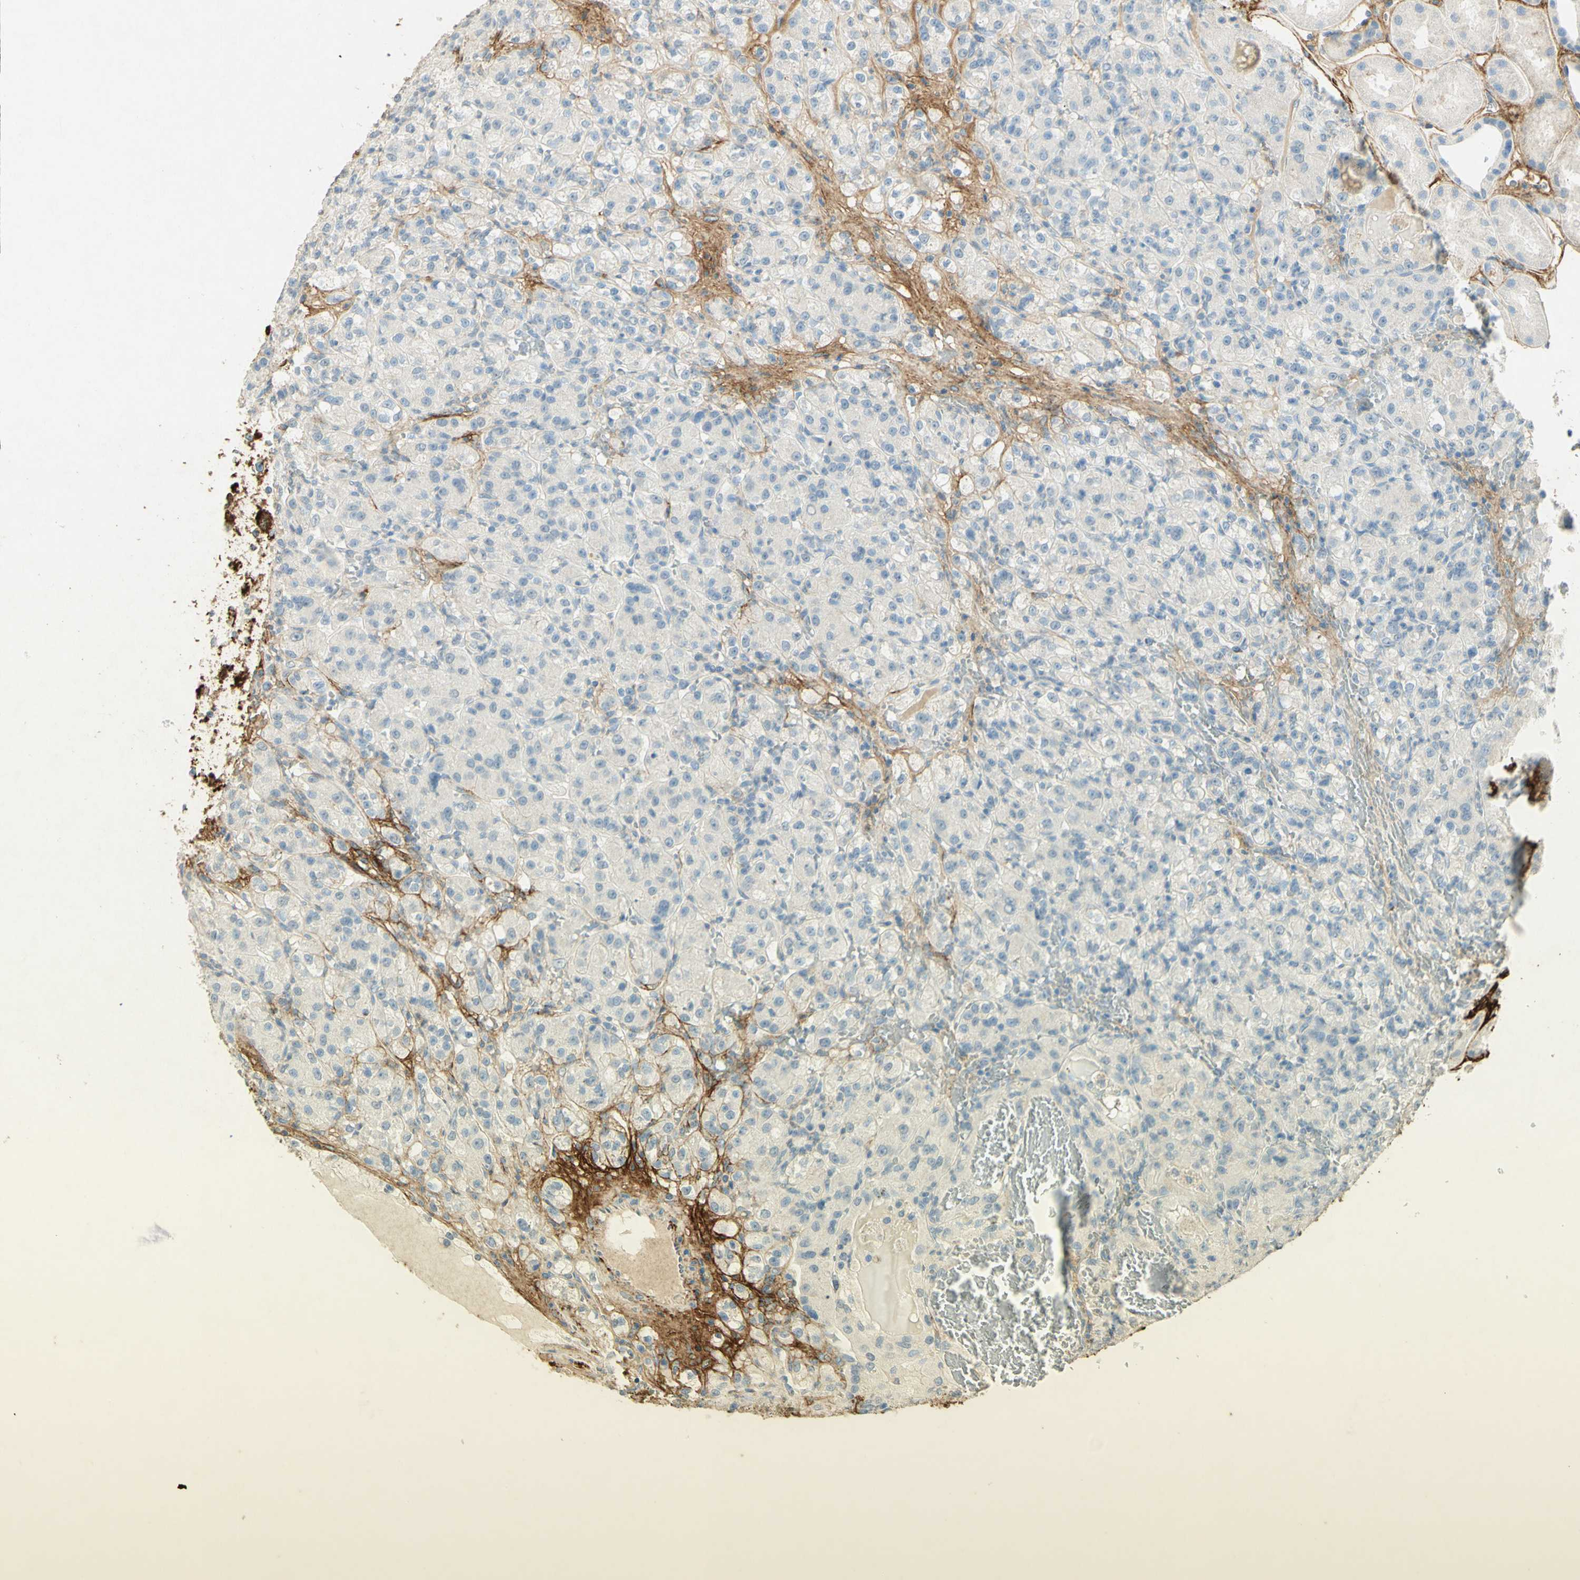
{"staining": {"intensity": "negative", "quantity": "none", "location": "none"}, "tissue": "renal cancer", "cell_type": "Tumor cells", "image_type": "cancer", "snomed": [{"axis": "morphology", "description": "Adenocarcinoma, NOS"}, {"axis": "topography", "description": "Kidney"}], "caption": "Immunohistochemistry (IHC) of adenocarcinoma (renal) shows no staining in tumor cells.", "gene": "TNN", "patient": {"sex": "male", "age": 61}}